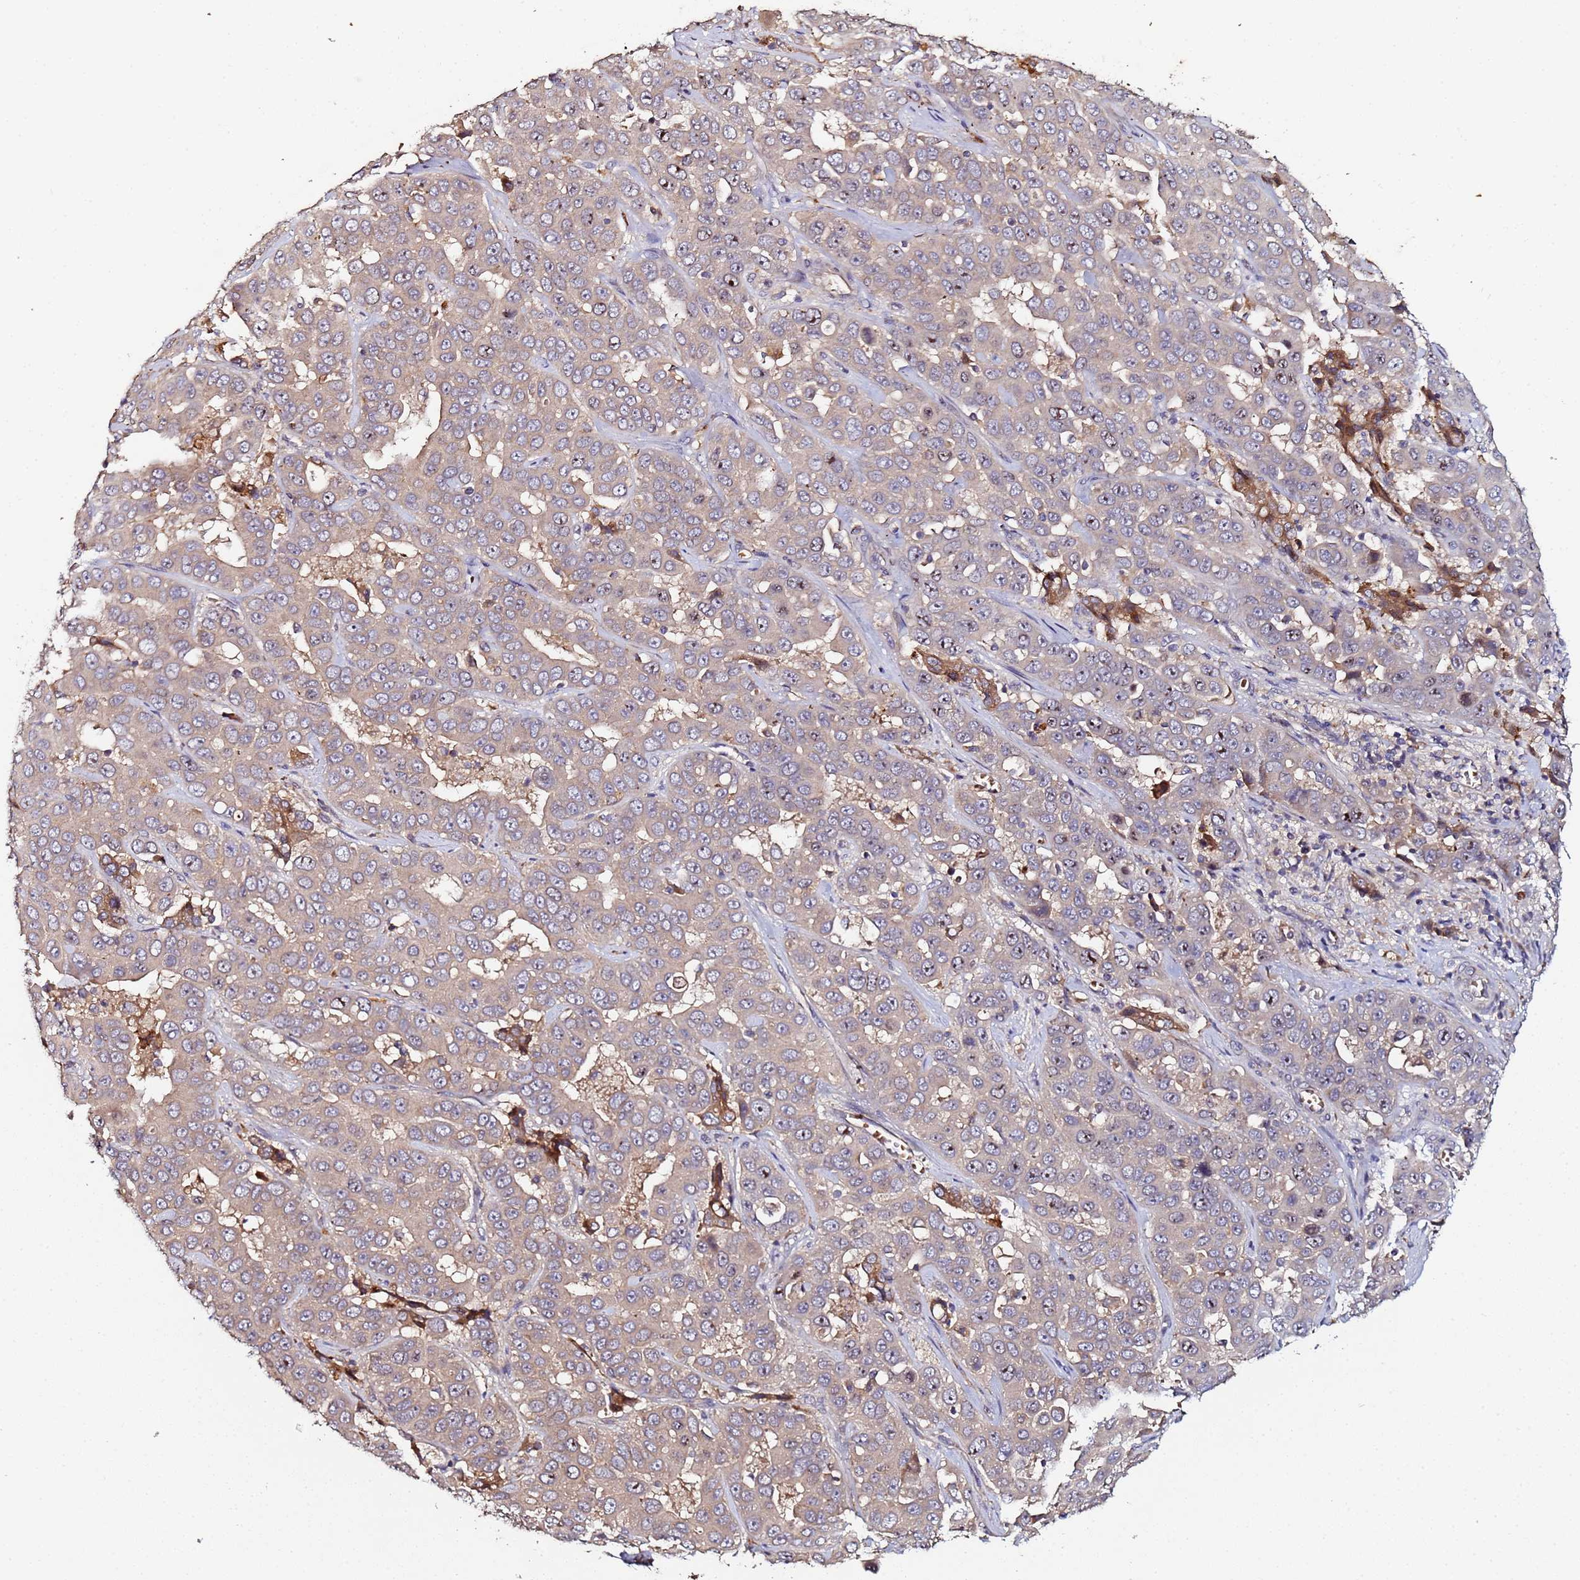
{"staining": {"intensity": "weak", "quantity": ">75%", "location": "cytoplasmic/membranous"}, "tissue": "liver cancer", "cell_type": "Tumor cells", "image_type": "cancer", "snomed": [{"axis": "morphology", "description": "Cholangiocarcinoma"}, {"axis": "topography", "description": "Liver"}], "caption": "Weak cytoplasmic/membranous positivity is appreciated in approximately >75% of tumor cells in liver cancer.", "gene": "OSER1", "patient": {"sex": "female", "age": 52}}